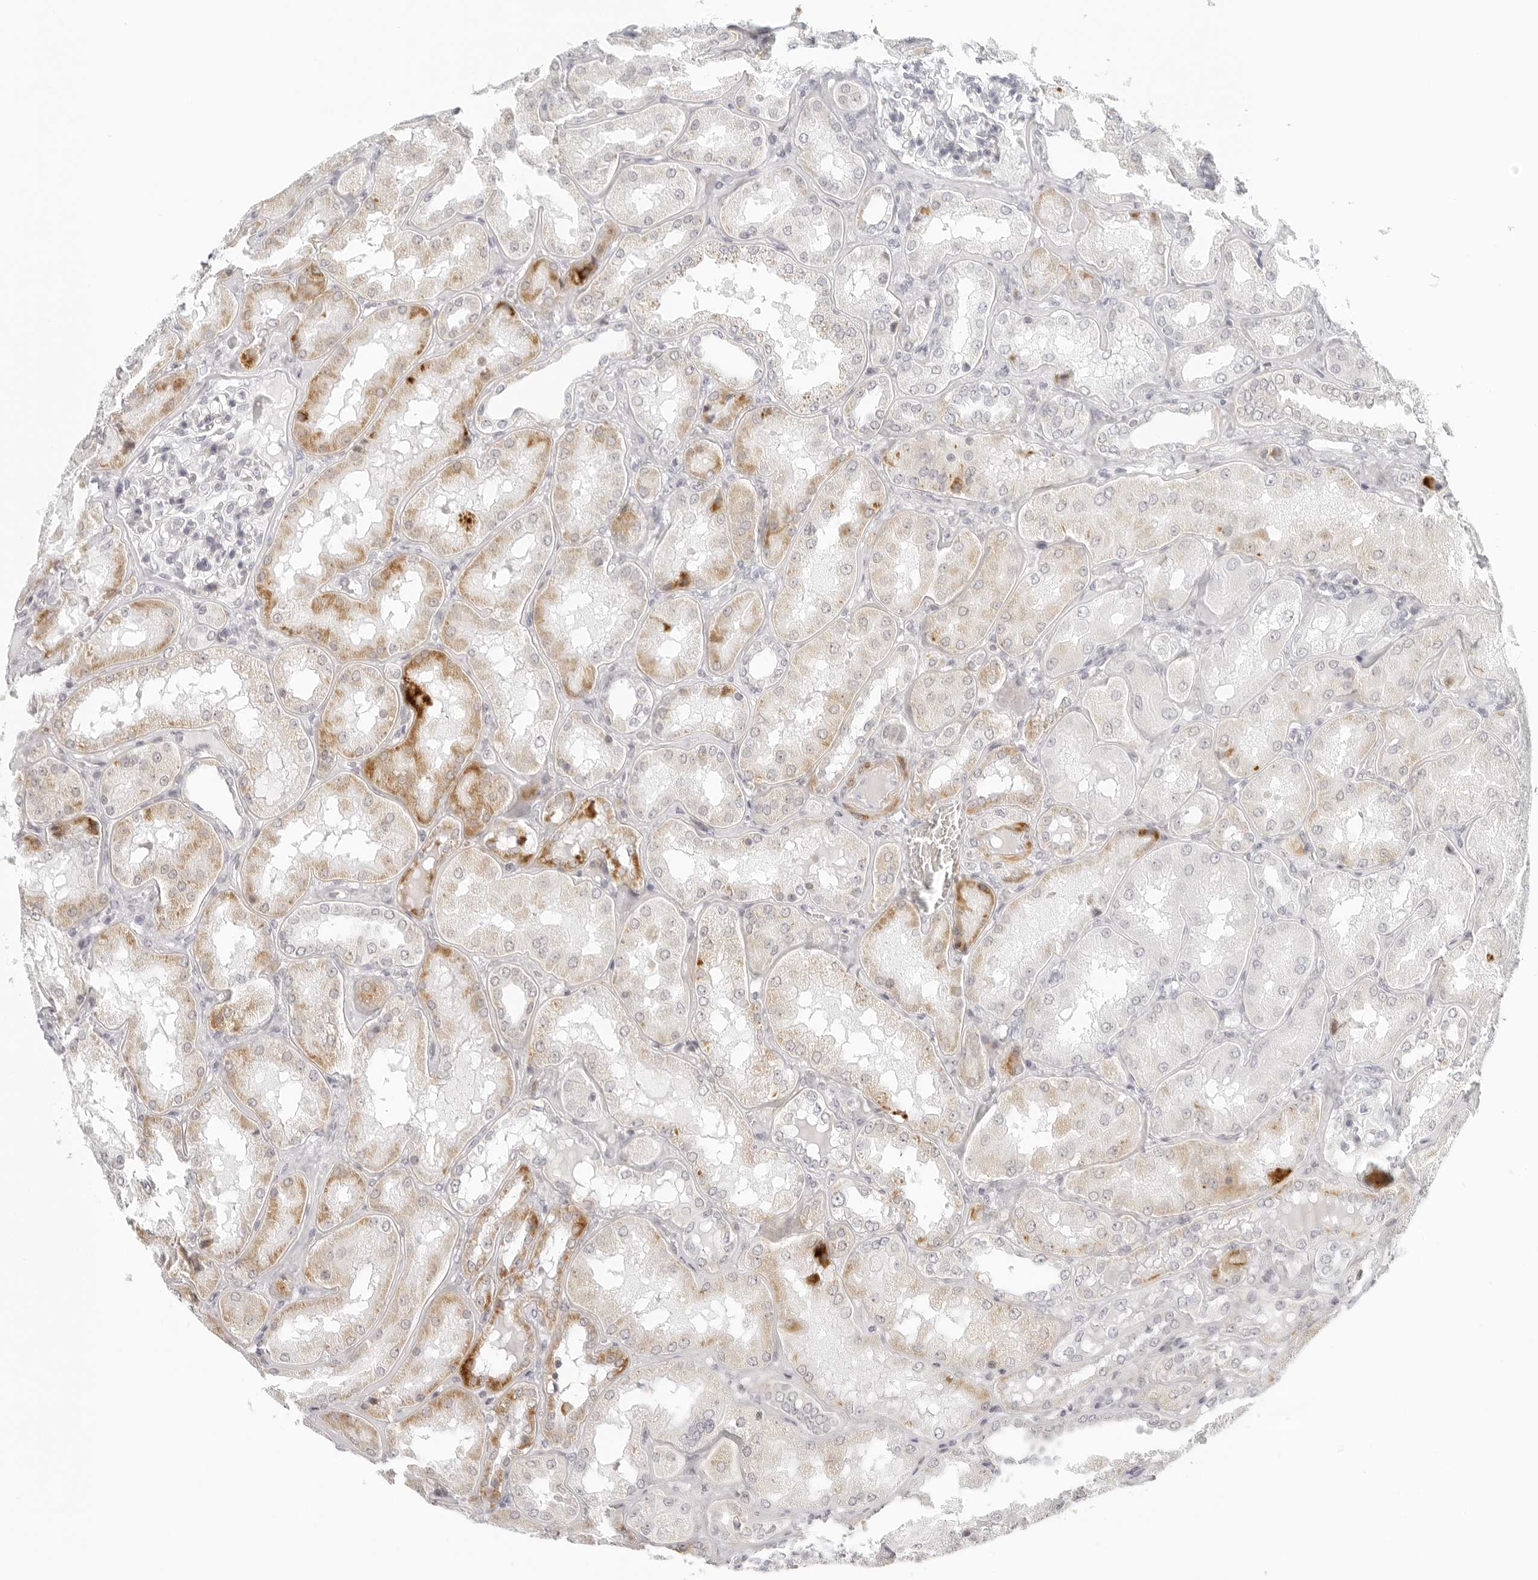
{"staining": {"intensity": "negative", "quantity": "none", "location": "none"}, "tissue": "kidney", "cell_type": "Cells in glomeruli", "image_type": "normal", "snomed": [{"axis": "morphology", "description": "Normal tissue, NOS"}, {"axis": "topography", "description": "Kidney"}], "caption": "Micrograph shows no protein positivity in cells in glomeruli of normal kidney. Brightfield microscopy of IHC stained with DAB (brown) and hematoxylin (blue), captured at high magnification.", "gene": "RPS6KC1", "patient": {"sex": "female", "age": 56}}